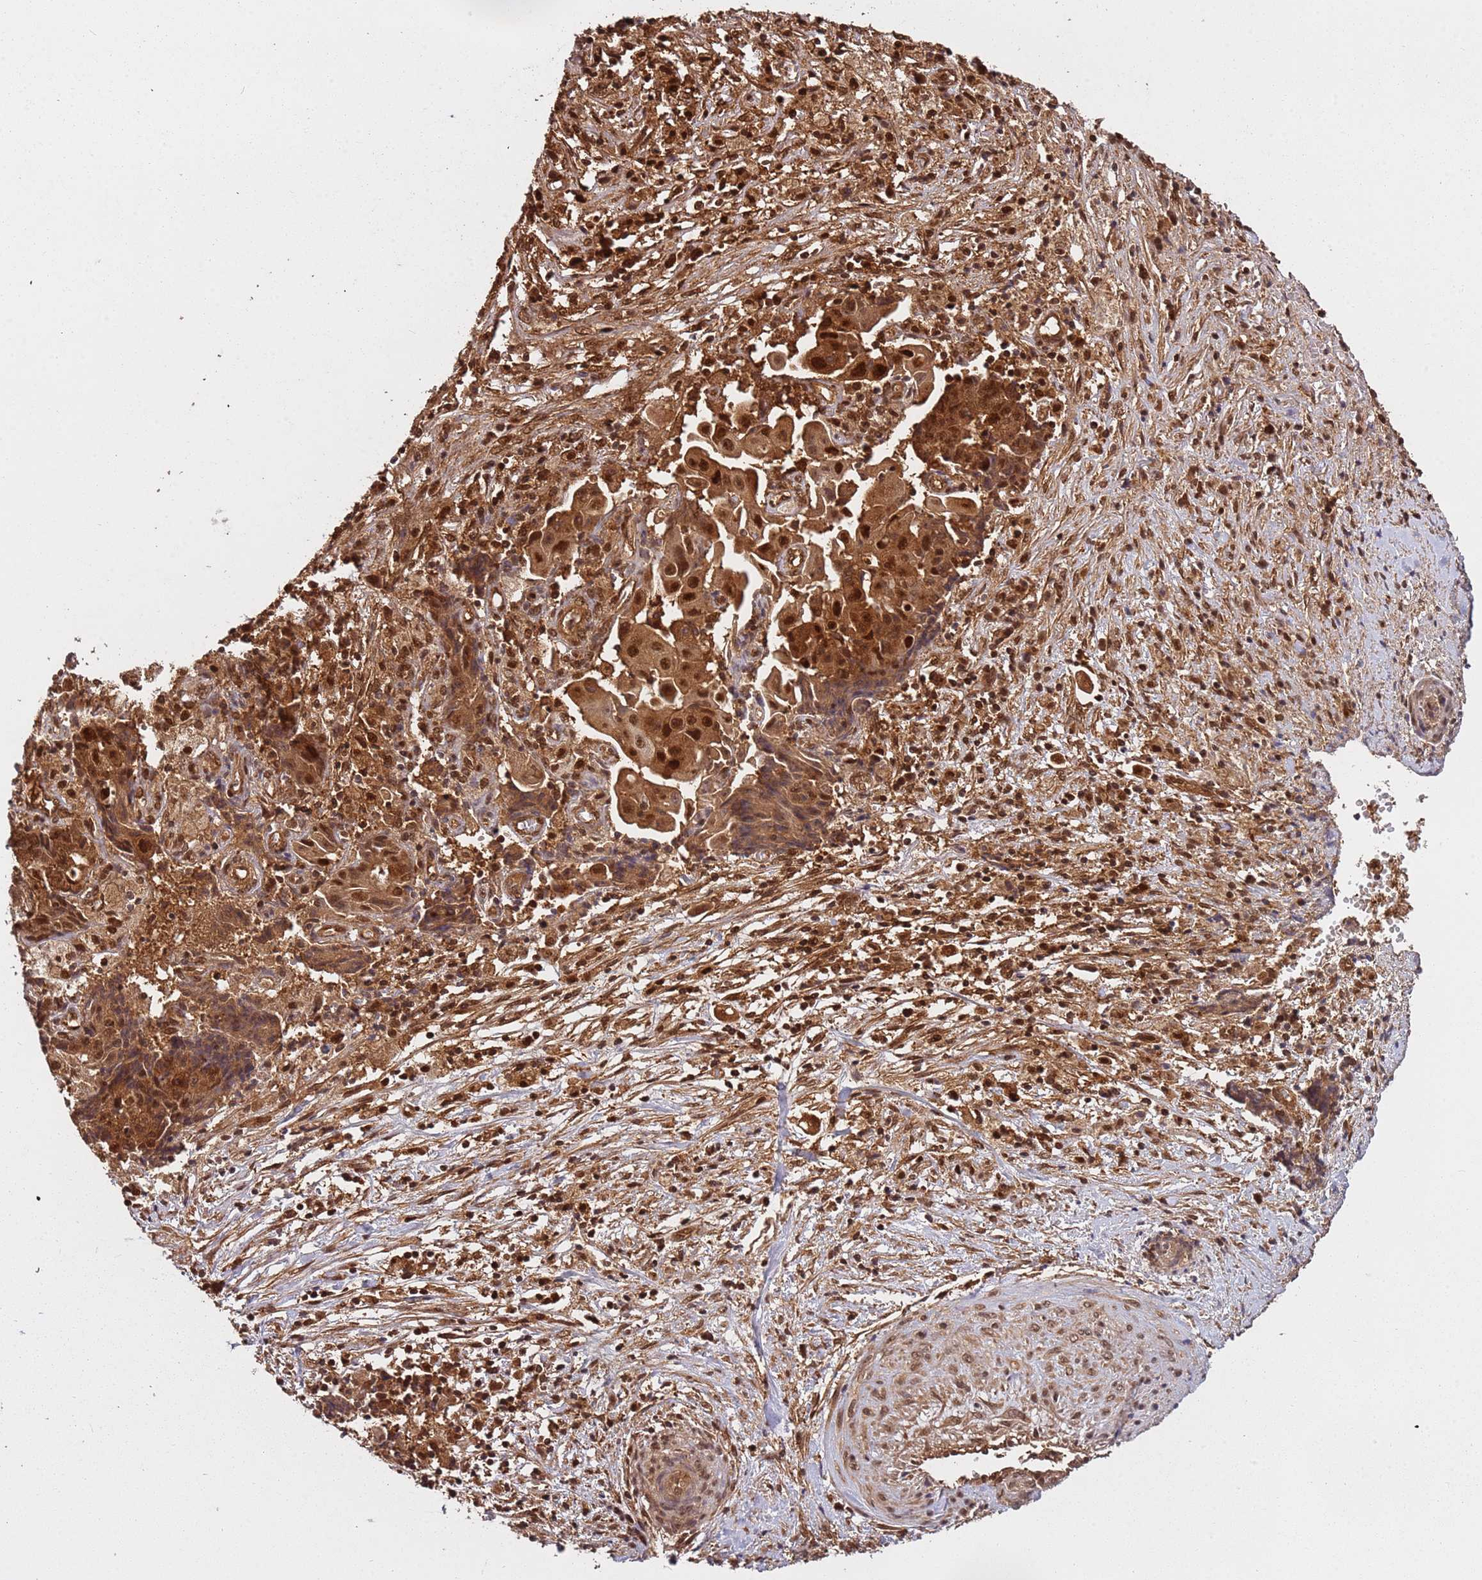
{"staining": {"intensity": "strong", "quantity": ">75%", "location": "cytoplasmic/membranous,nuclear"}, "tissue": "ovarian cancer", "cell_type": "Tumor cells", "image_type": "cancer", "snomed": [{"axis": "morphology", "description": "Carcinoma, endometroid"}, {"axis": "topography", "description": "Ovary"}], "caption": "Immunohistochemistry (IHC) staining of ovarian cancer, which demonstrates high levels of strong cytoplasmic/membranous and nuclear staining in about >75% of tumor cells indicating strong cytoplasmic/membranous and nuclear protein staining. The staining was performed using DAB (3,3'-diaminobenzidine) (brown) for protein detection and nuclei were counterstained in hematoxylin (blue).", "gene": "PGLS", "patient": {"sex": "female", "age": 42}}